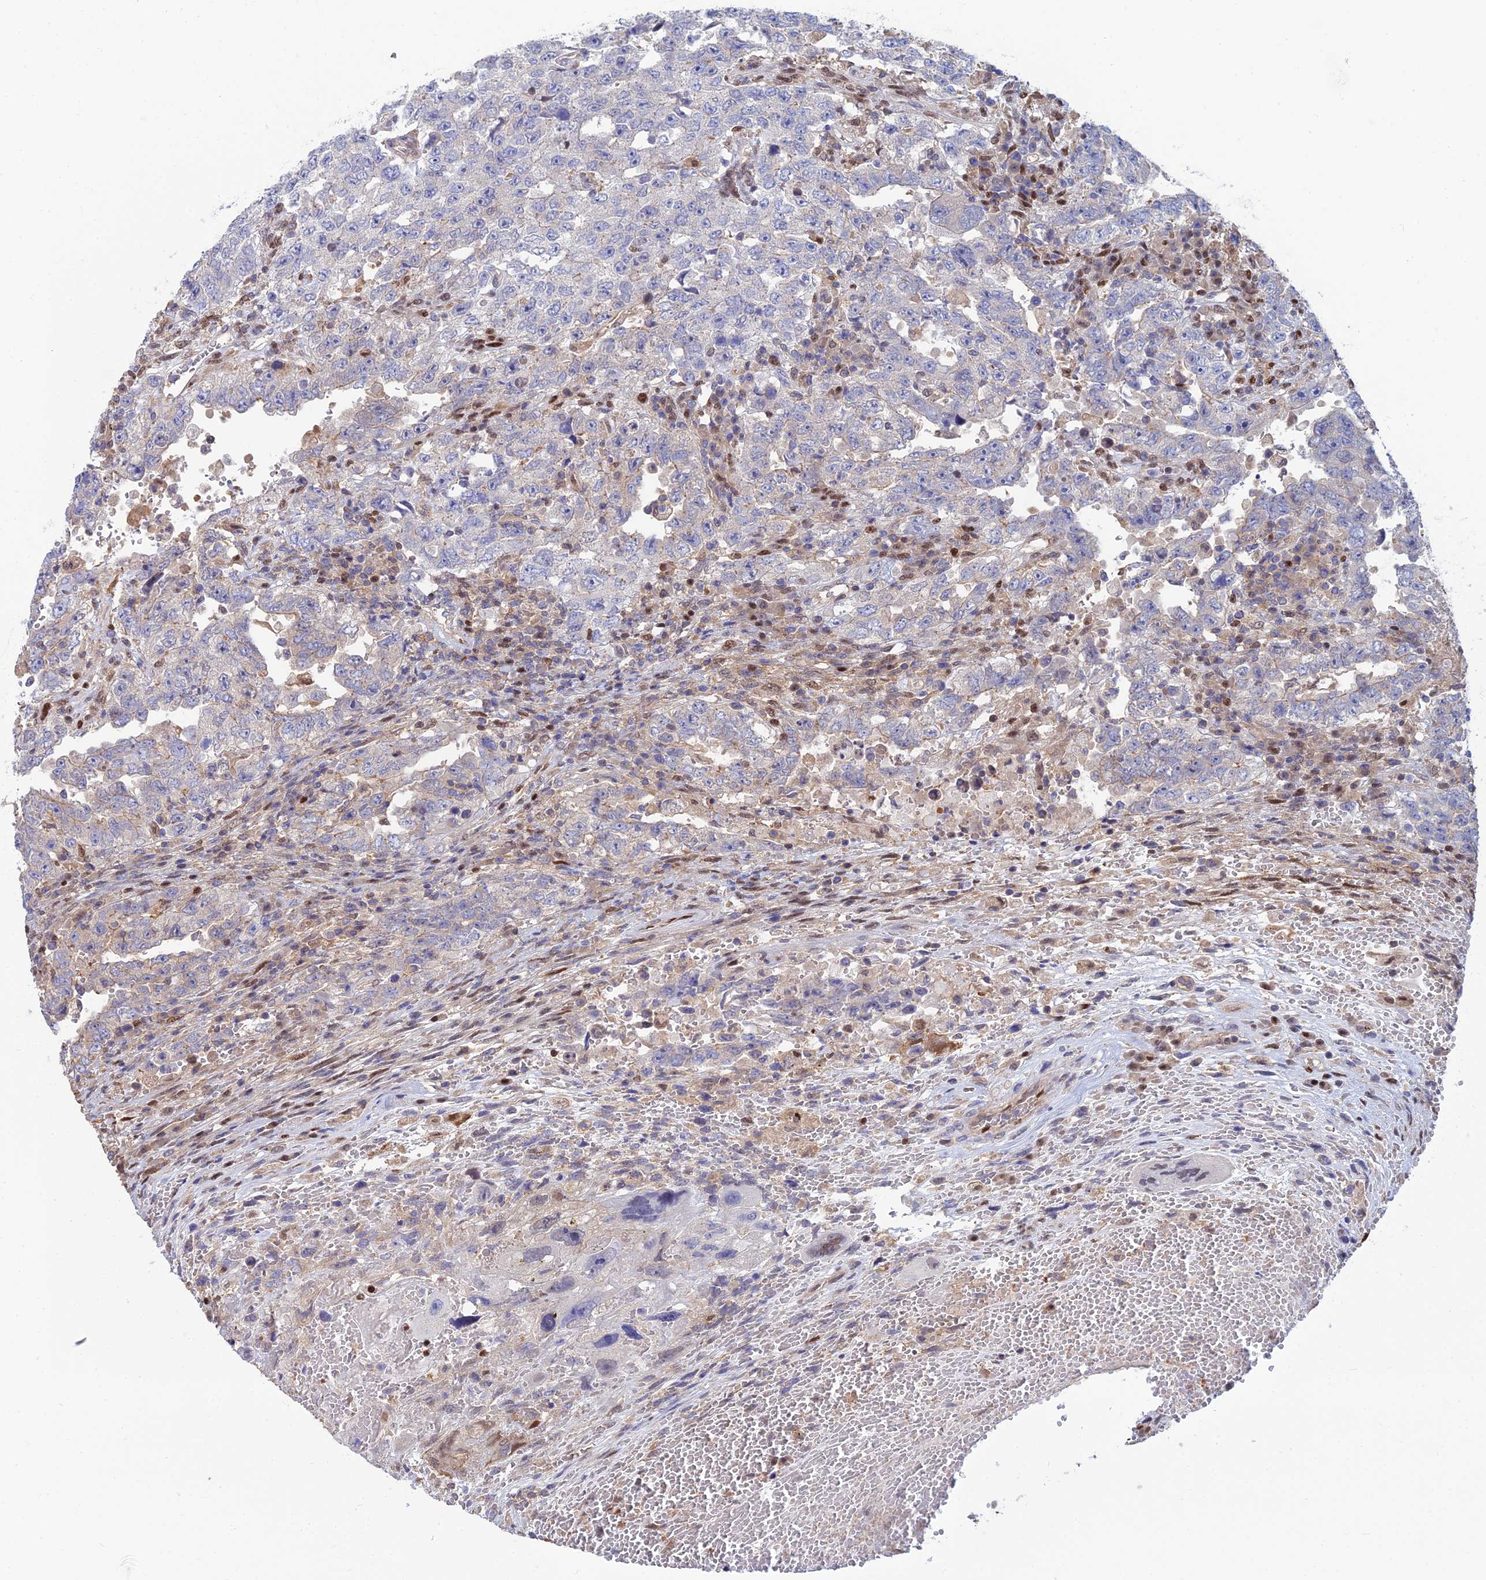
{"staining": {"intensity": "negative", "quantity": "none", "location": "none"}, "tissue": "testis cancer", "cell_type": "Tumor cells", "image_type": "cancer", "snomed": [{"axis": "morphology", "description": "Carcinoma, Embryonal, NOS"}, {"axis": "topography", "description": "Testis"}], "caption": "Immunohistochemical staining of testis embryonal carcinoma demonstrates no significant expression in tumor cells.", "gene": "DNPEP", "patient": {"sex": "male", "age": 26}}